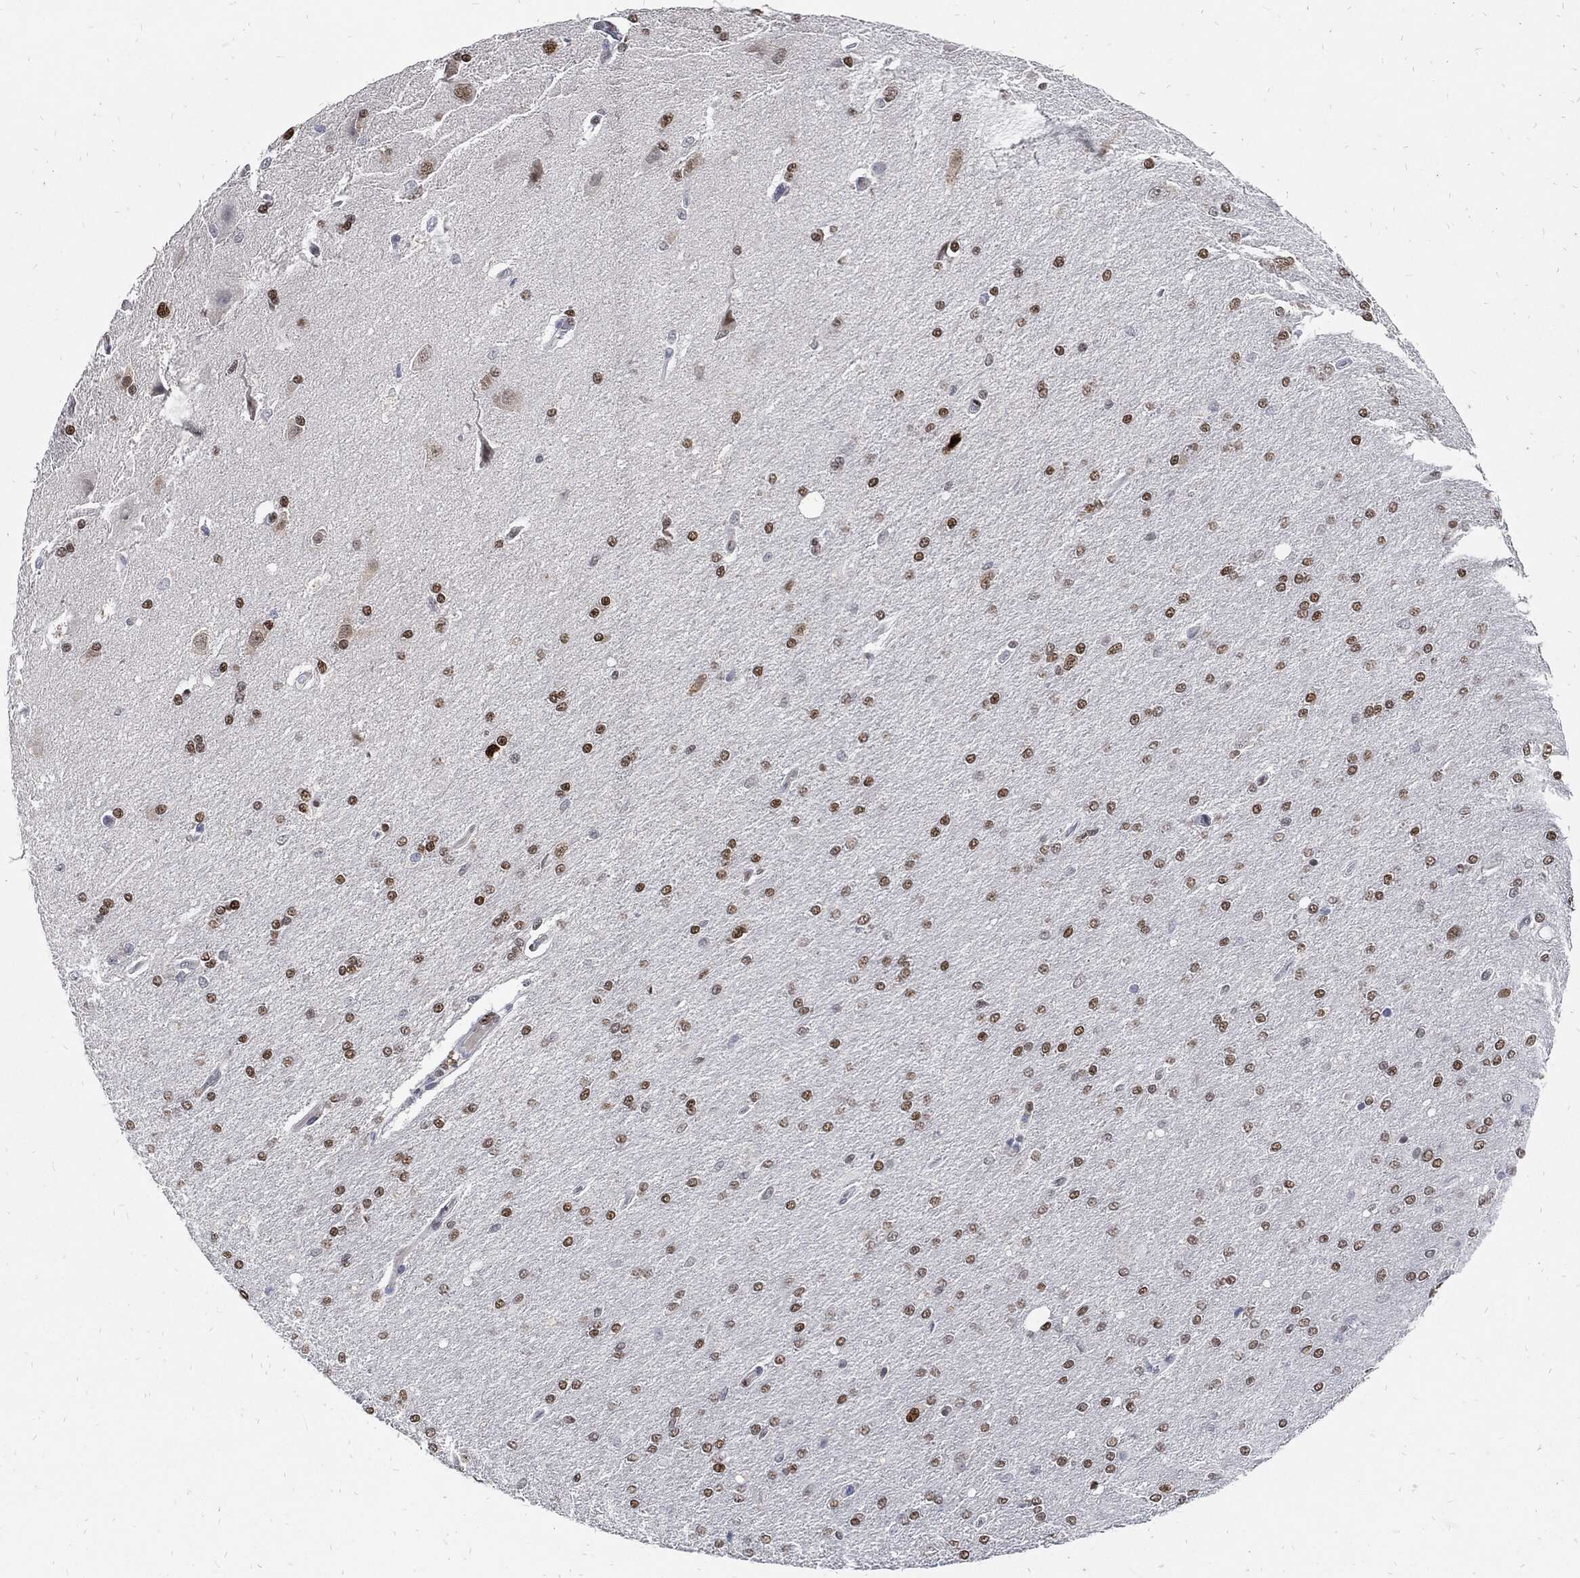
{"staining": {"intensity": "strong", "quantity": "25%-75%", "location": "nuclear"}, "tissue": "glioma", "cell_type": "Tumor cells", "image_type": "cancer", "snomed": [{"axis": "morphology", "description": "Glioma, malignant, High grade"}, {"axis": "topography", "description": "Cerebral cortex"}], "caption": "There is high levels of strong nuclear positivity in tumor cells of high-grade glioma (malignant), as demonstrated by immunohistochemical staining (brown color).", "gene": "JUN", "patient": {"sex": "male", "age": 70}}